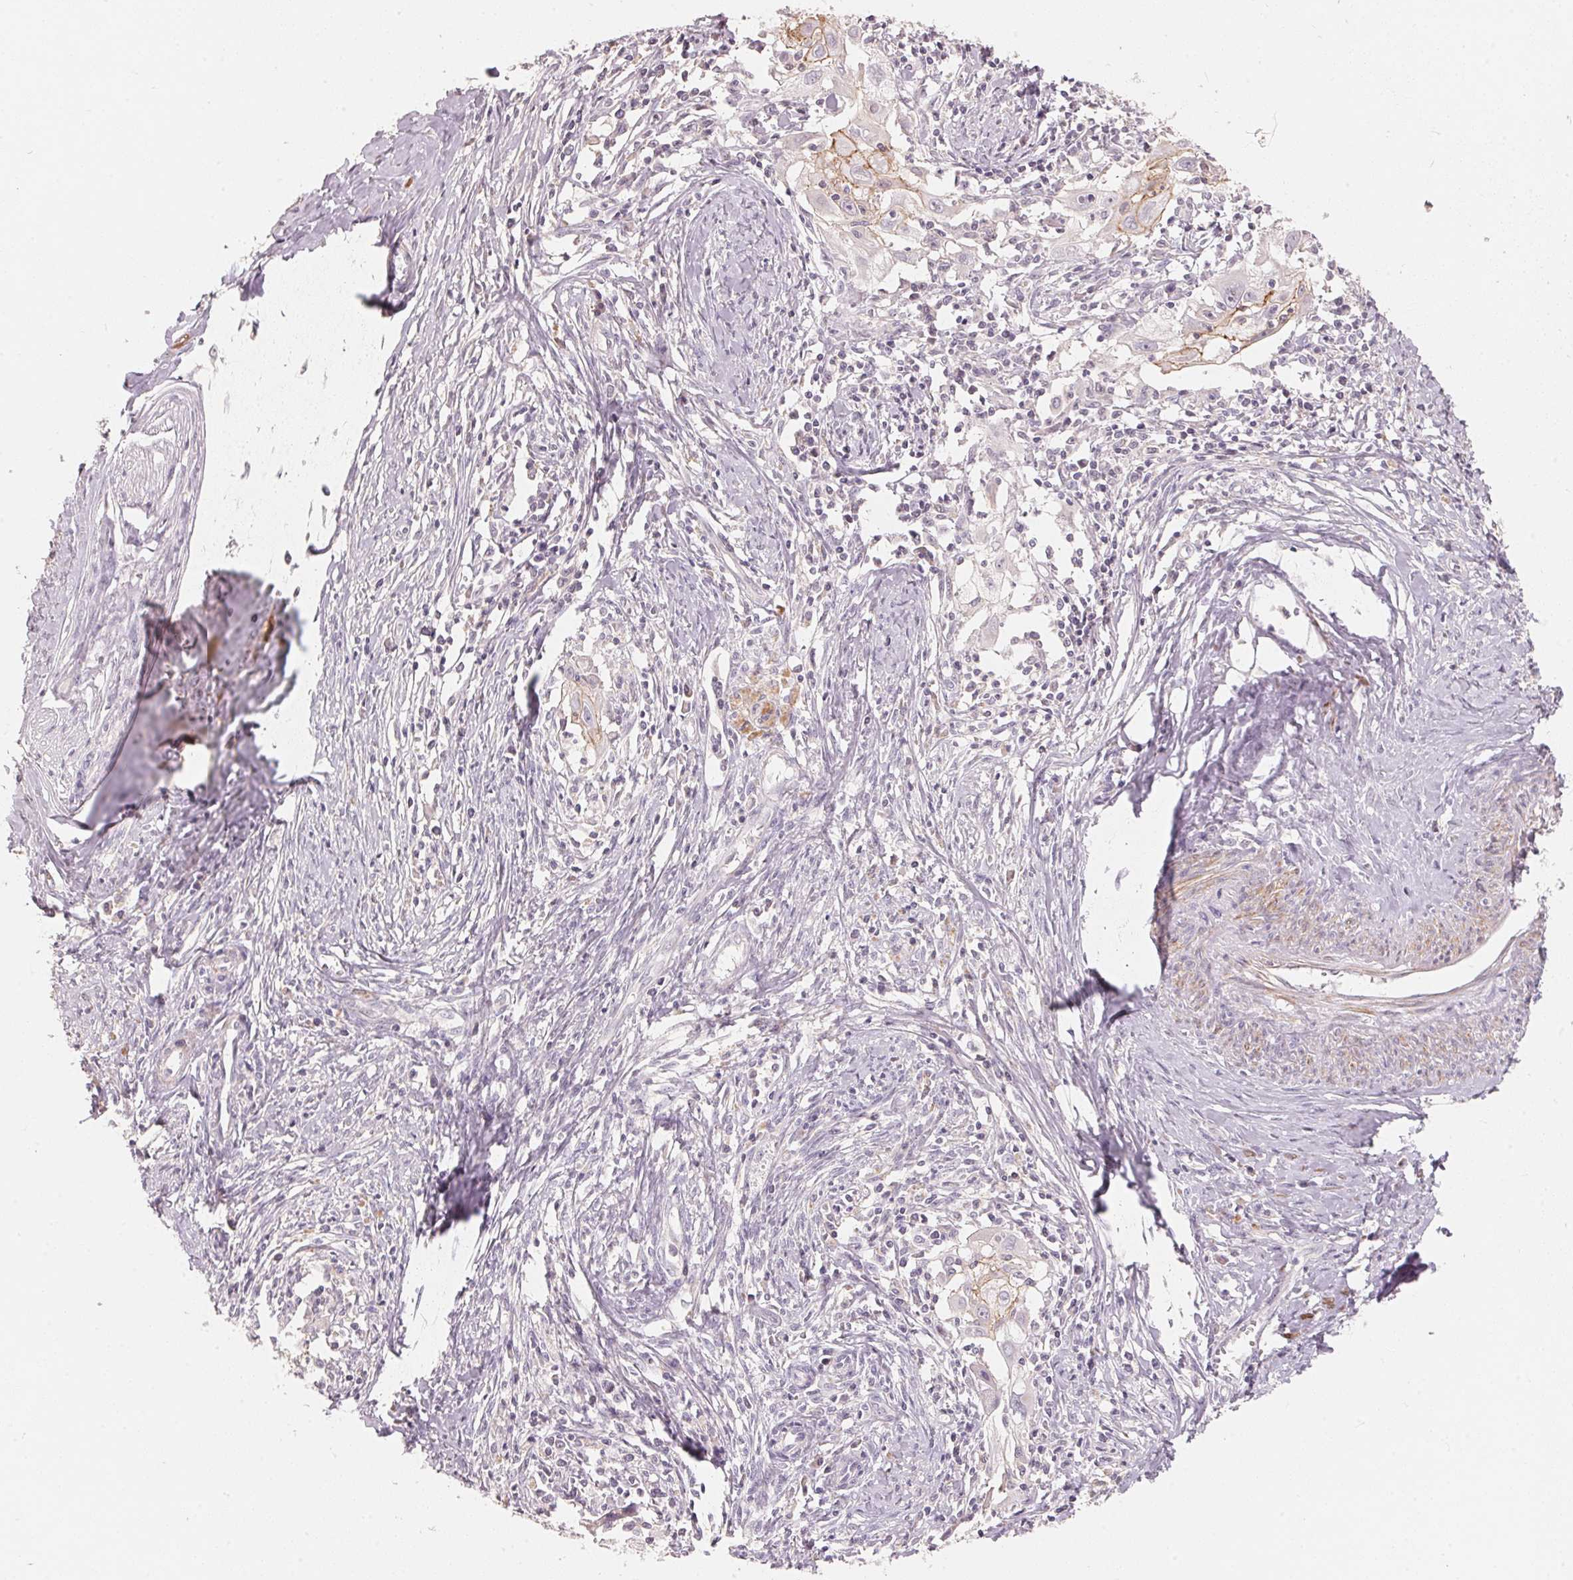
{"staining": {"intensity": "weak", "quantity": "25%-75%", "location": "cytoplasmic/membranous"}, "tissue": "cervical cancer", "cell_type": "Tumor cells", "image_type": "cancer", "snomed": [{"axis": "morphology", "description": "Squamous cell carcinoma, NOS"}, {"axis": "topography", "description": "Cervix"}], "caption": "Immunohistochemical staining of squamous cell carcinoma (cervical) shows weak cytoplasmic/membranous protein positivity in about 25%-75% of tumor cells. Nuclei are stained in blue.", "gene": "TP53AIP1", "patient": {"sex": "female", "age": 30}}